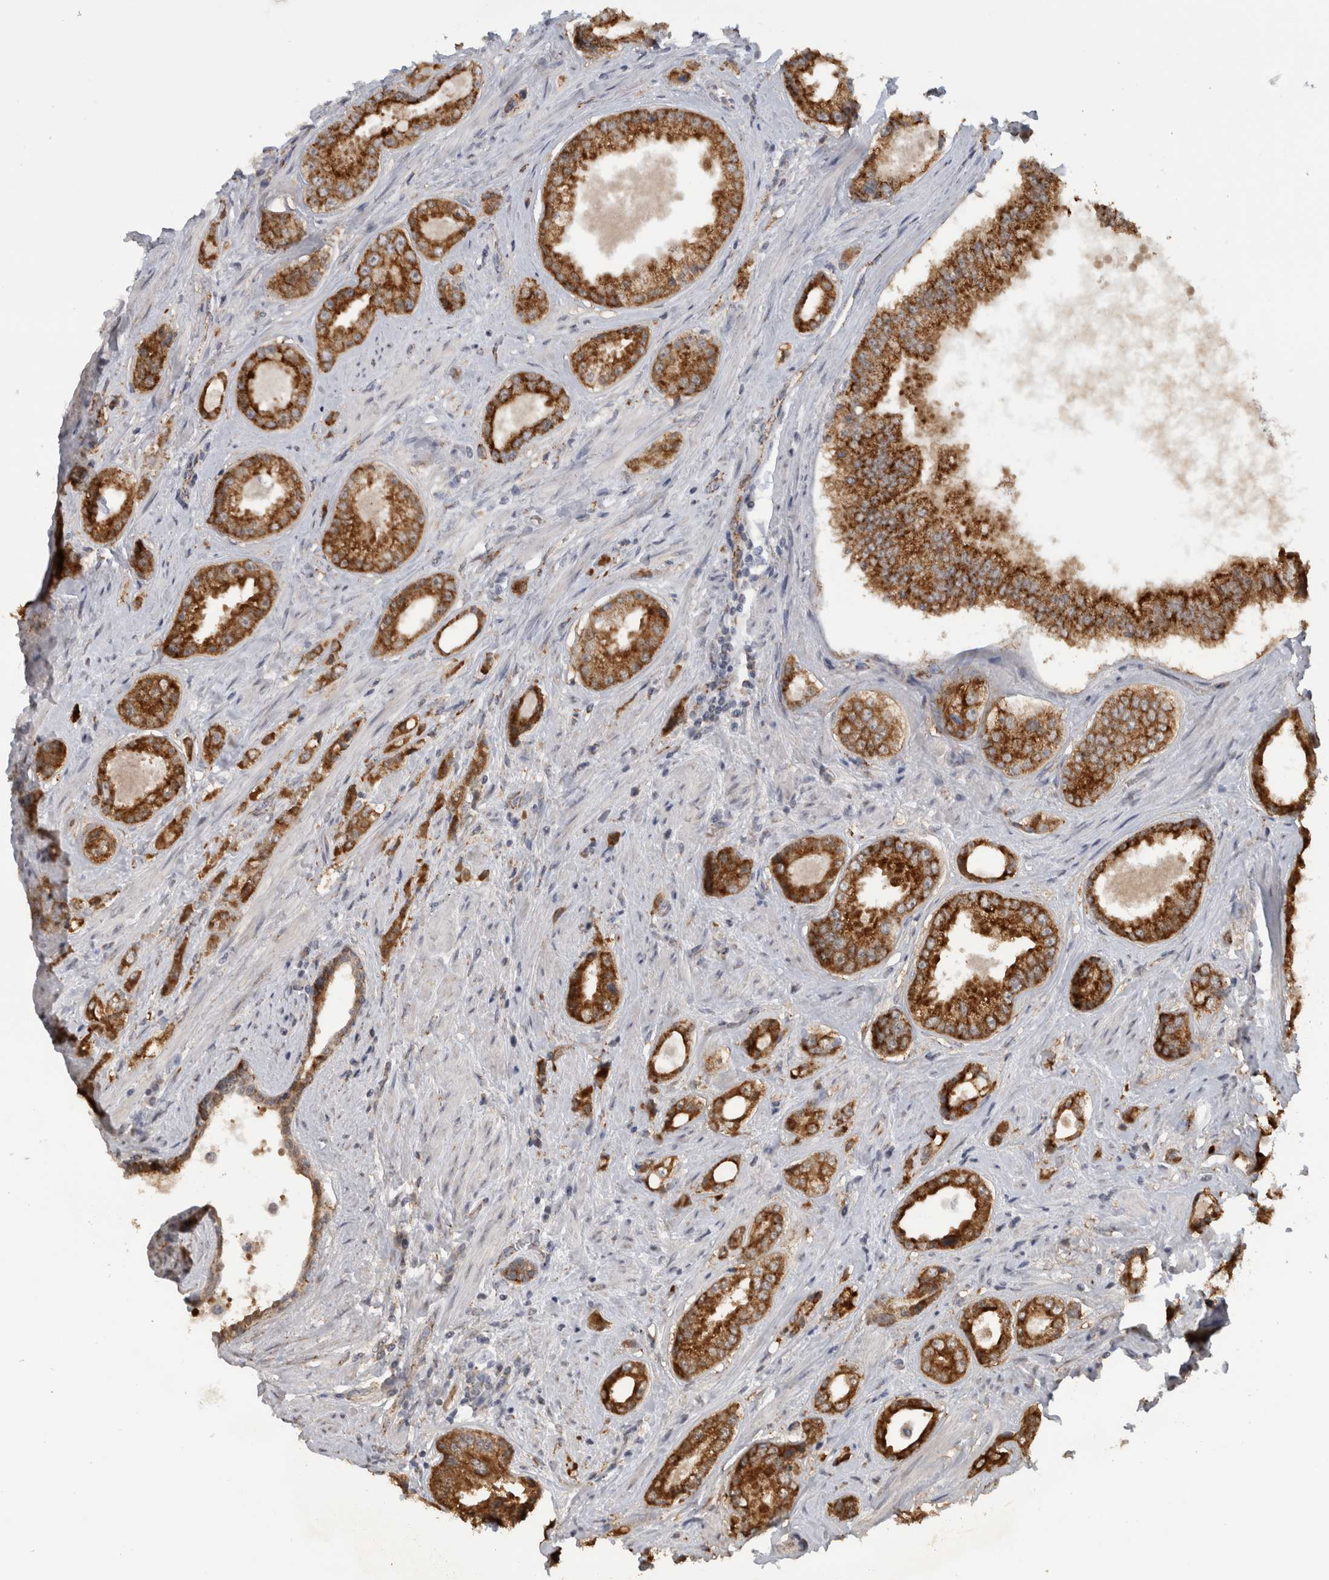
{"staining": {"intensity": "strong", "quantity": ">75%", "location": "cytoplasmic/membranous"}, "tissue": "prostate cancer", "cell_type": "Tumor cells", "image_type": "cancer", "snomed": [{"axis": "morphology", "description": "Adenocarcinoma, High grade"}, {"axis": "topography", "description": "Prostate"}], "caption": "IHC image of human prostate adenocarcinoma (high-grade) stained for a protein (brown), which displays high levels of strong cytoplasmic/membranous expression in approximately >75% of tumor cells.", "gene": "DYRK2", "patient": {"sex": "male", "age": 61}}